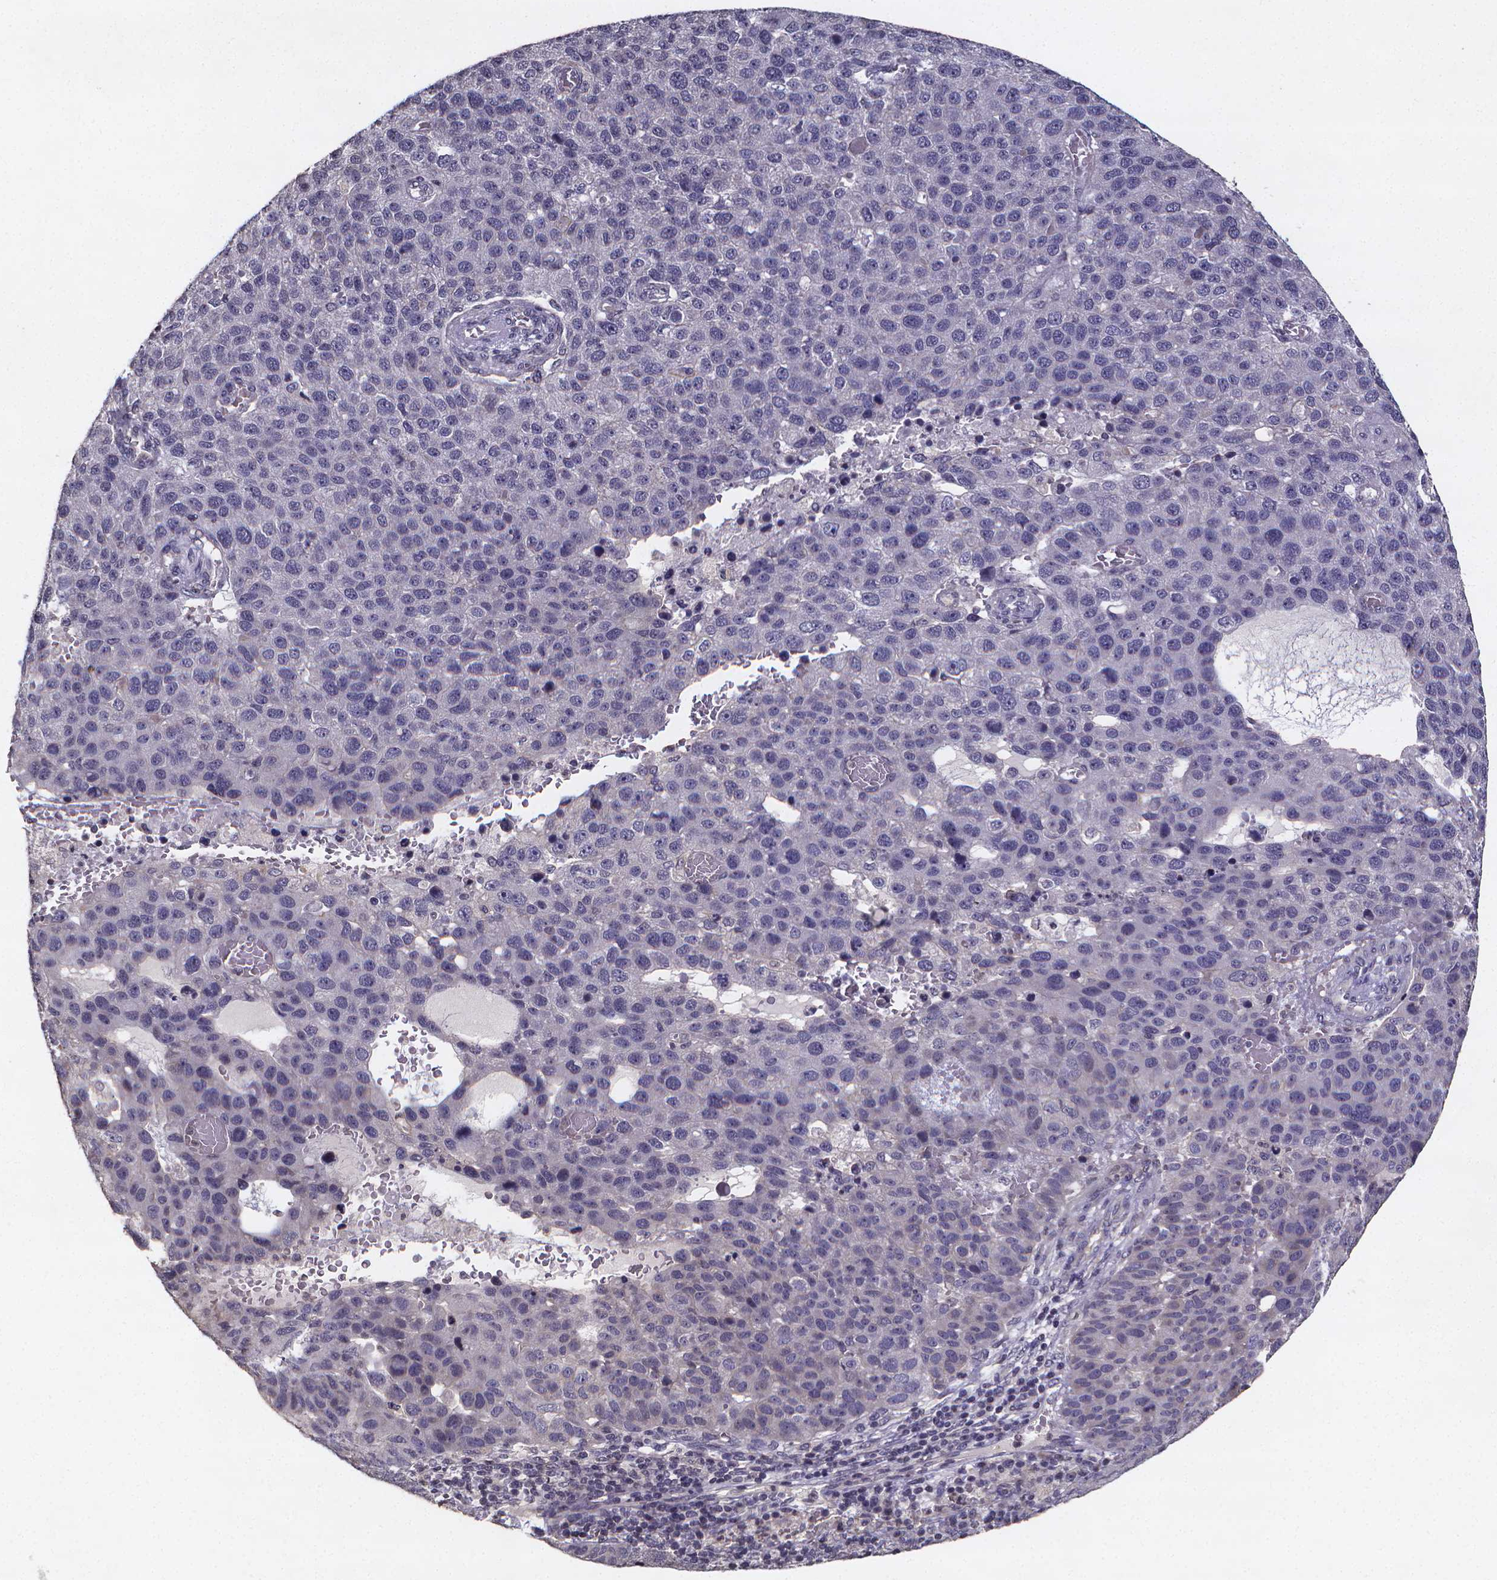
{"staining": {"intensity": "negative", "quantity": "none", "location": "none"}, "tissue": "pancreatic cancer", "cell_type": "Tumor cells", "image_type": "cancer", "snomed": [{"axis": "morphology", "description": "Adenocarcinoma, NOS"}, {"axis": "topography", "description": "Pancreas"}], "caption": "Tumor cells show no significant positivity in pancreatic cancer.", "gene": "TP73", "patient": {"sex": "female", "age": 61}}